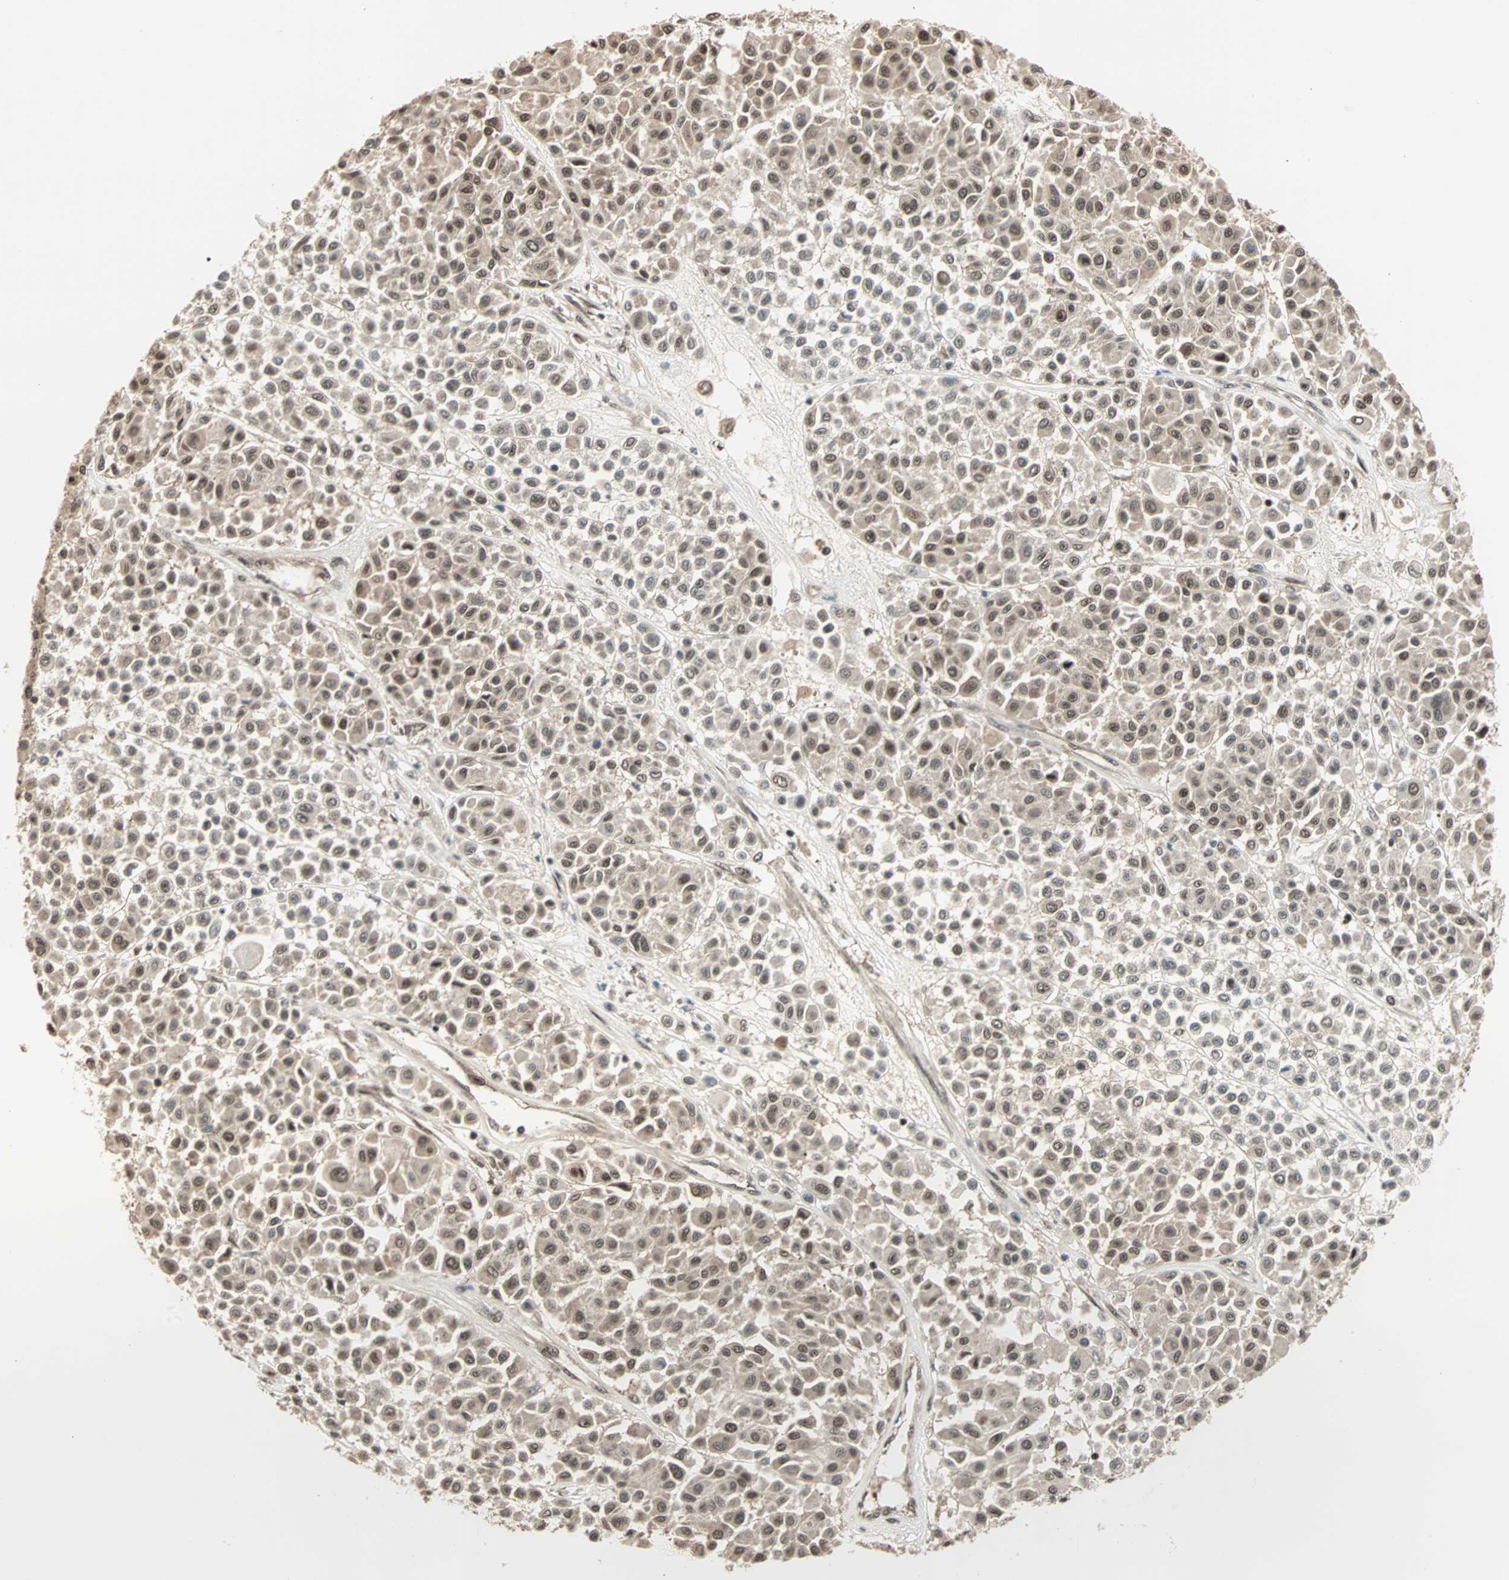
{"staining": {"intensity": "moderate", "quantity": "25%-75%", "location": "cytoplasmic/membranous,nuclear"}, "tissue": "melanoma", "cell_type": "Tumor cells", "image_type": "cancer", "snomed": [{"axis": "morphology", "description": "Malignant melanoma, Metastatic site"}, {"axis": "topography", "description": "Soft tissue"}], "caption": "Approximately 25%-75% of tumor cells in human malignant melanoma (metastatic site) exhibit moderate cytoplasmic/membranous and nuclear protein positivity as visualized by brown immunohistochemical staining.", "gene": "ZNF701", "patient": {"sex": "male", "age": 41}}